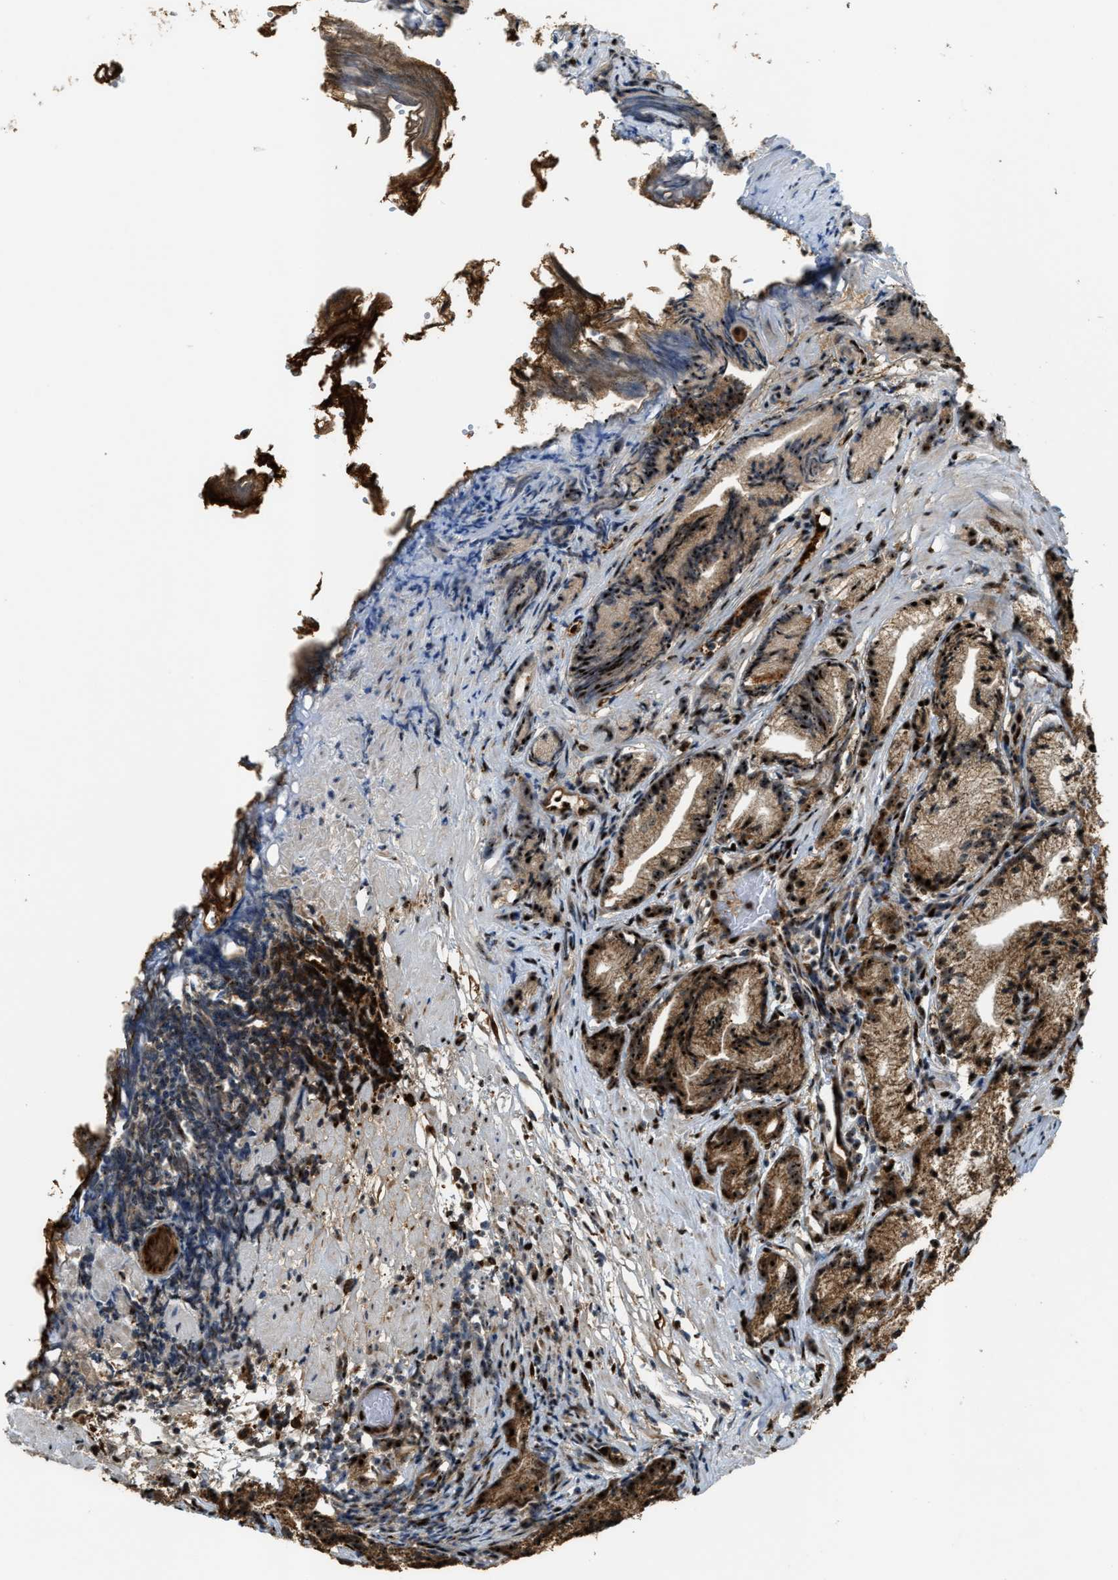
{"staining": {"intensity": "moderate", "quantity": ">75%", "location": "cytoplasmic/membranous,nuclear"}, "tissue": "prostate cancer", "cell_type": "Tumor cells", "image_type": "cancer", "snomed": [{"axis": "morphology", "description": "Adenocarcinoma, Low grade"}, {"axis": "topography", "description": "Prostate"}], "caption": "DAB (3,3'-diaminobenzidine) immunohistochemical staining of prostate cancer displays moderate cytoplasmic/membranous and nuclear protein positivity in about >75% of tumor cells.", "gene": "ZNF687", "patient": {"sex": "male", "age": 89}}